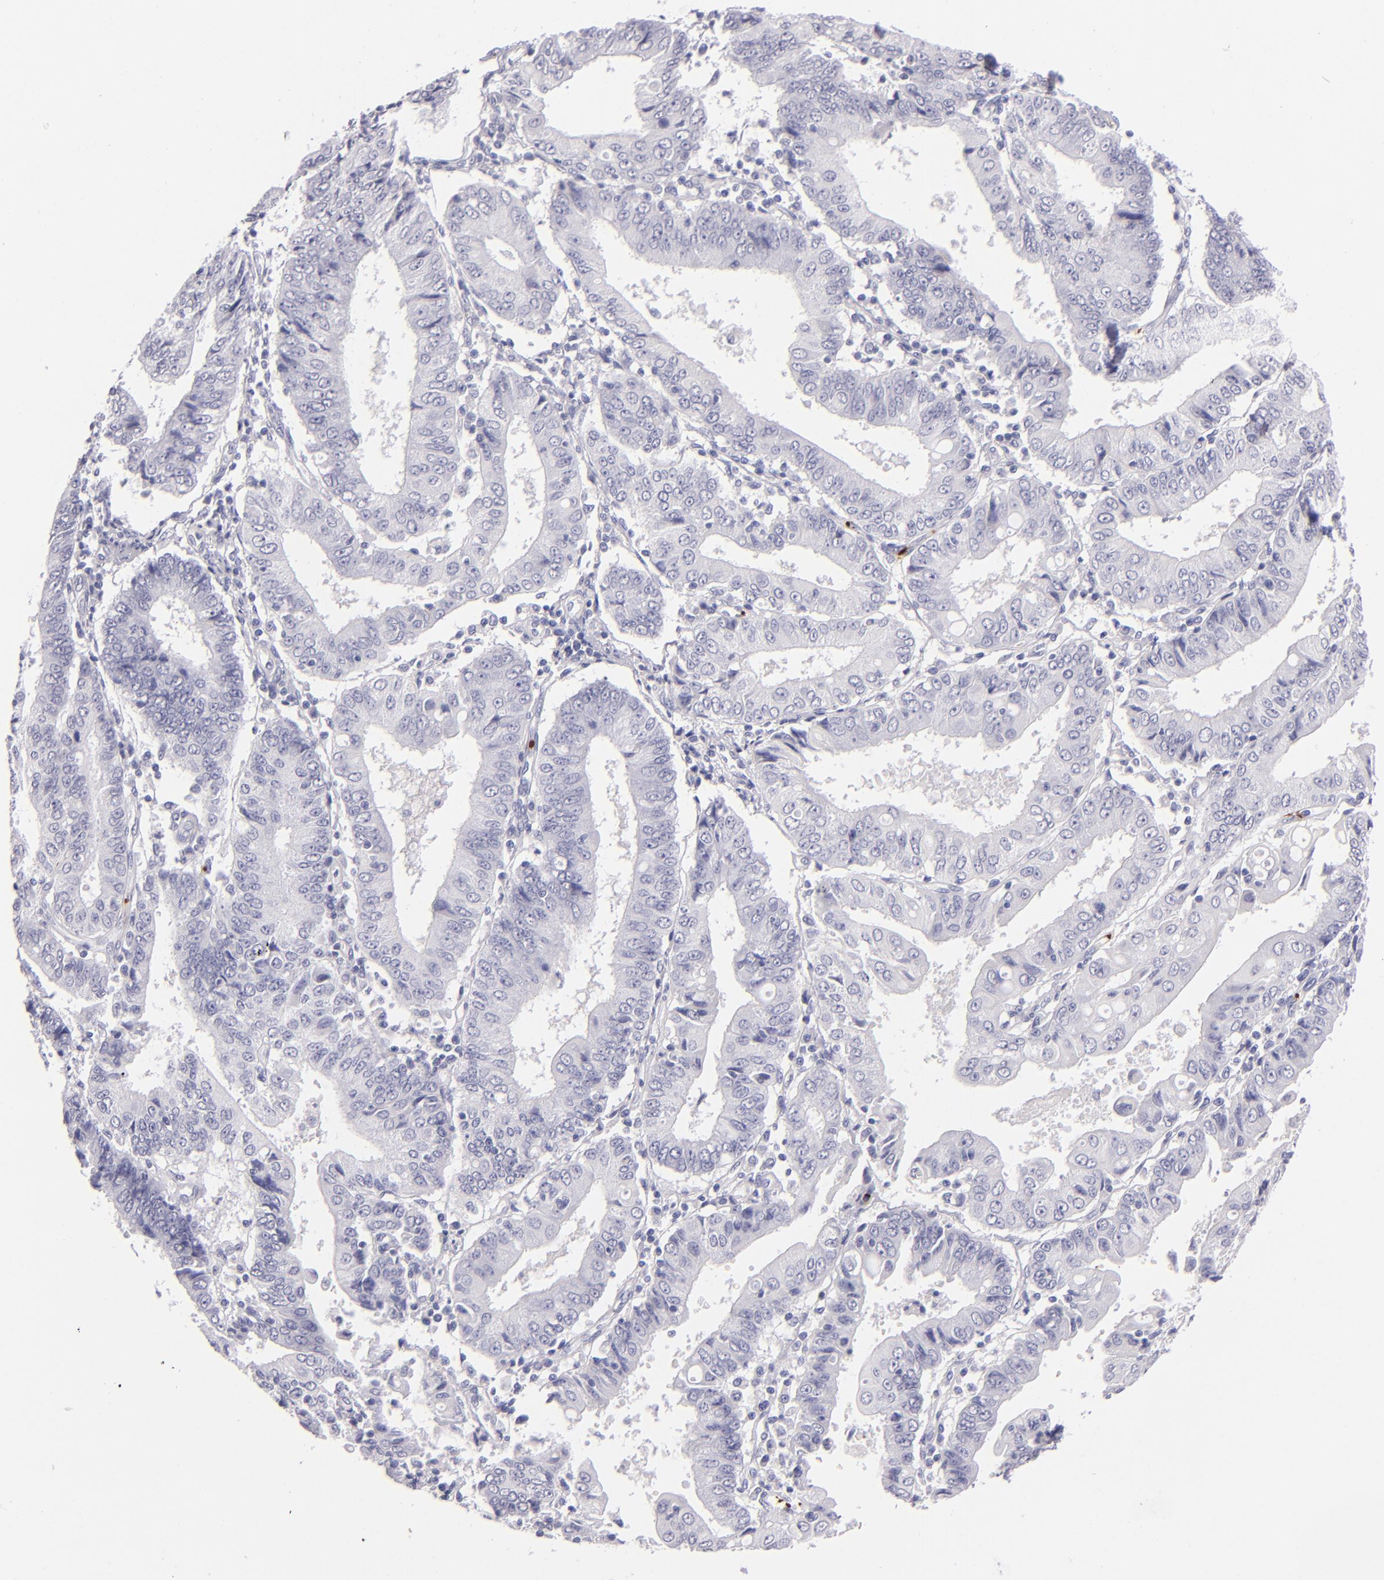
{"staining": {"intensity": "negative", "quantity": "none", "location": "none"}, "tissue": "endometrial cancer", "cell_type": "Tumor cells", "image_type": "cancer", "snomed": [{"axis": "morphology", "description": "Adenocarcinoma, NOS"}, {"axis": "topography", "description": "Endometrium"}], "caption": "Micrograph shows no significant protein positivity in tumor cells of endometrial adenocarcinoma.", "gene": "GP1BA", "patient": {"sex": "female", "age": 75}}